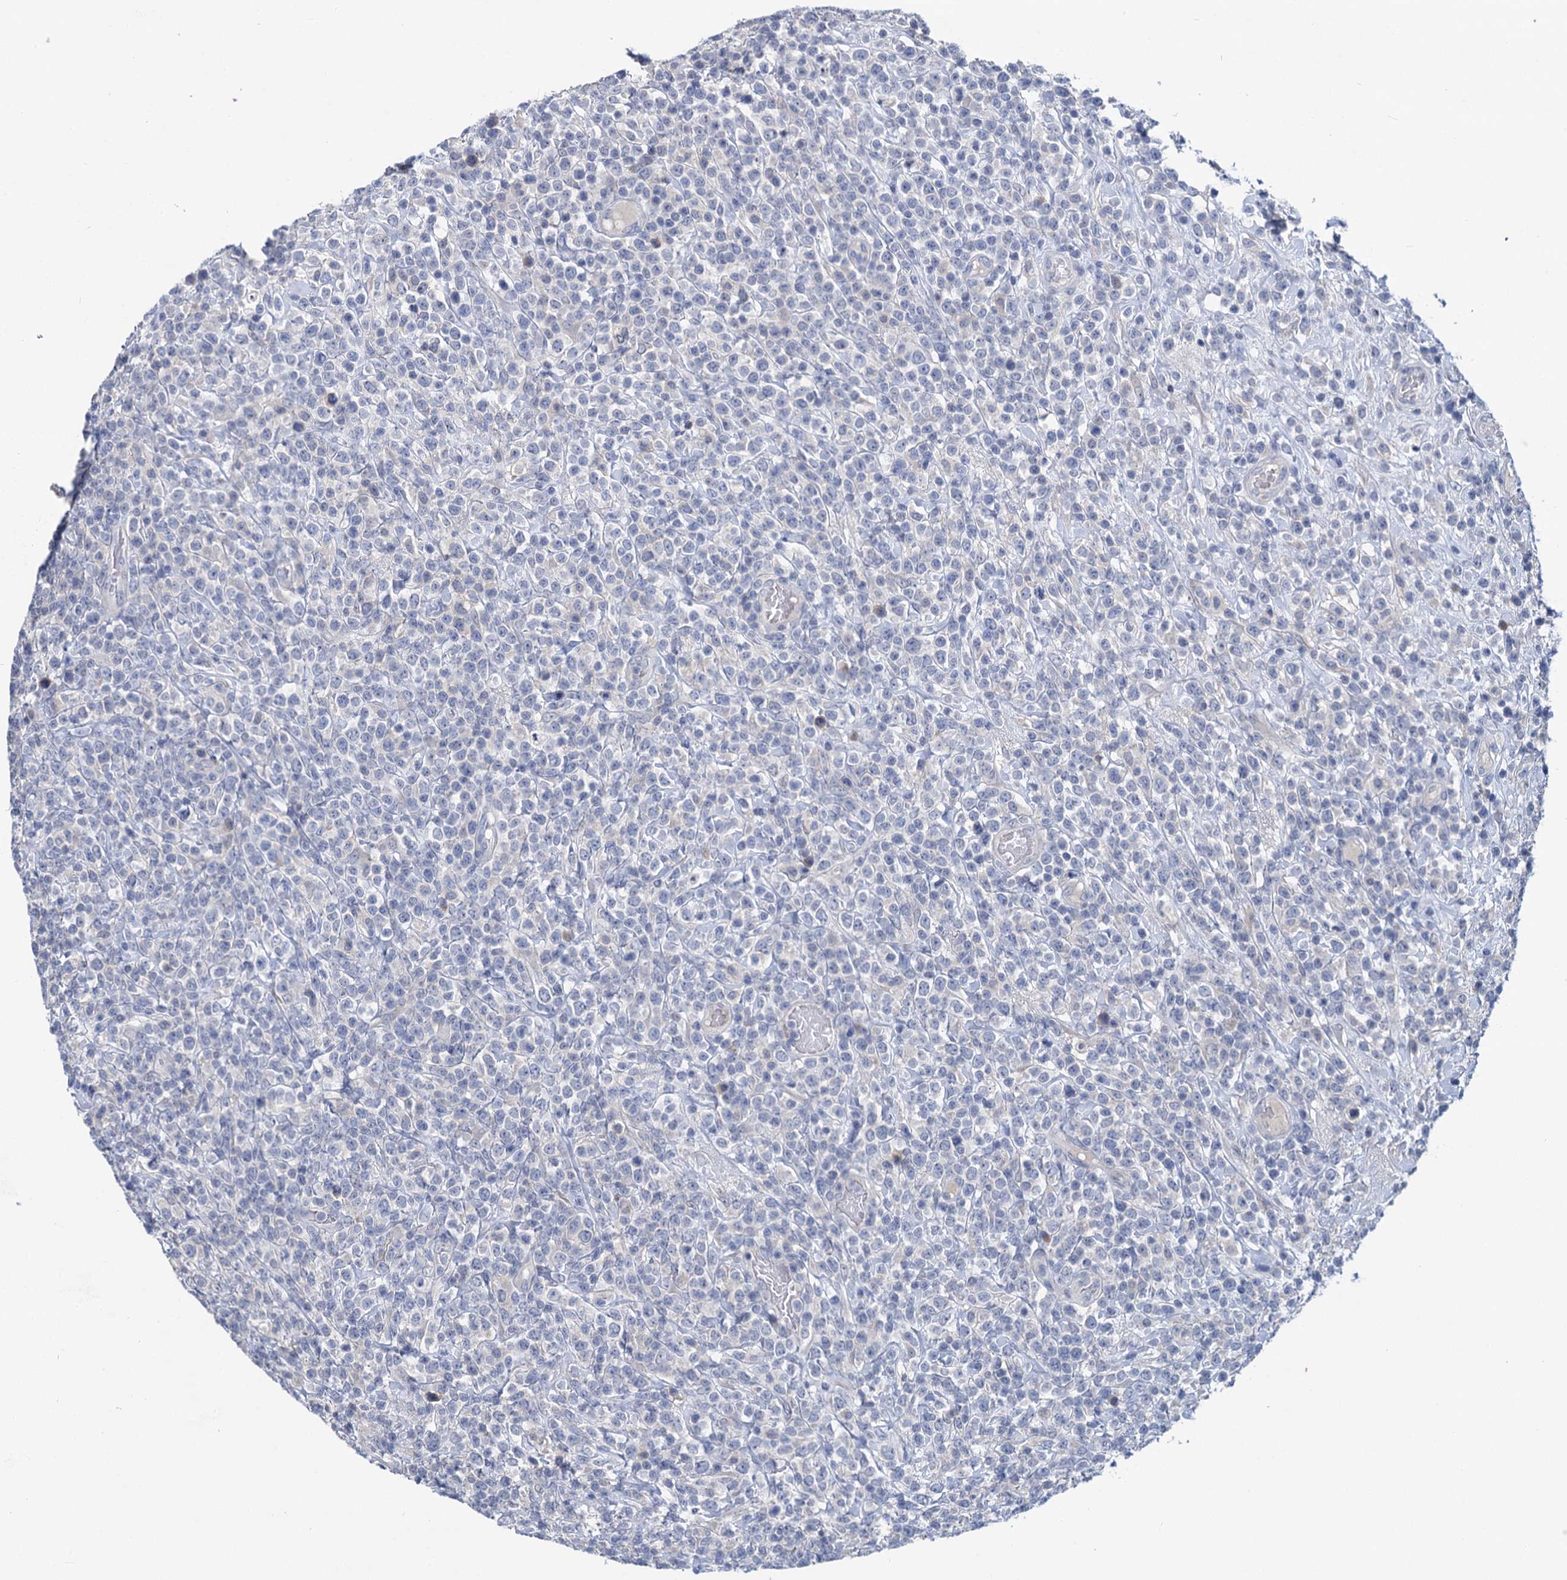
{"staining": {"intensity": "negative", "quantity": "none", "location": "none"}, "tissue": "lymphoma", "cell_type": "Tumor cells", "image_type": "cancer", "snomed": [{"axis": "morphology", "description": "Malignant lymphoma, non-Hodgkin's type, High grade"}, {"axis": "topography", "description": "Colon"}], "caption": "This is a photomicrograph of immunohistochemistry staining of lymphoma, which shows no staining in tumor cells.", "gene": "ANKRD42", "patient": {"sex": "female", "age": 53}}